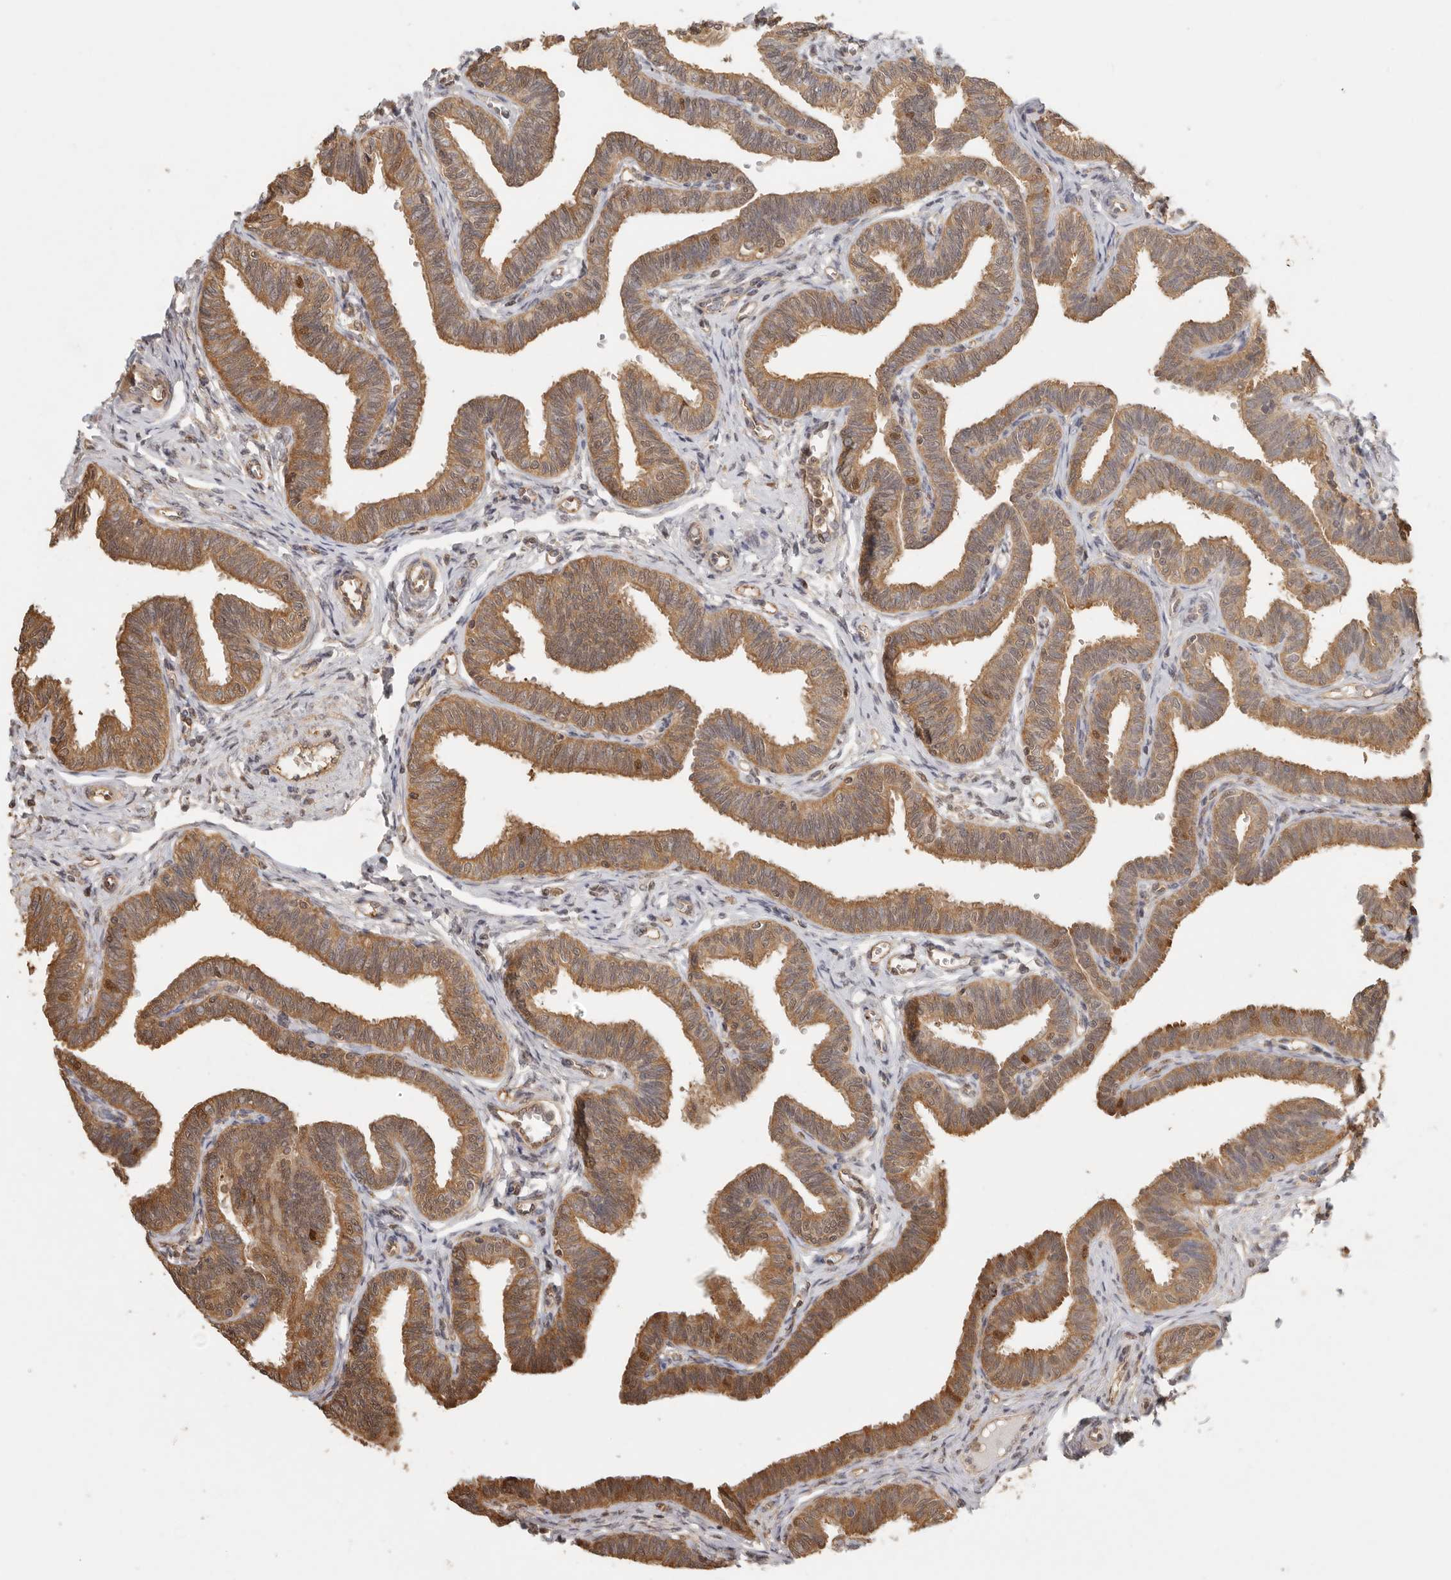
{"staining": {"intensity": "moderate", "quantity": ">75%", "location": "cytoplasmic/membranous,nuclear"}, "tissue": "fallopian tube", "cell_type": "Glandular cells", "image_type": "normal", "snomed": [{"axis": "morphology", "description": "Normal tissue, NOS"}, {"axis": "topography", "description": "Fallopian tube"}, {"axis": "topography", "description": "Ovary"}], "caption": "Moderate cytoplasmic/membranous,nuclear expression for a protein is appreciated in approximately >75% of glandular cells of unremarkable fallopian tube using immunohistochemistry (IHC).", "gene": "PSMA5", "patient": {"sex": "female", "age": 23}}